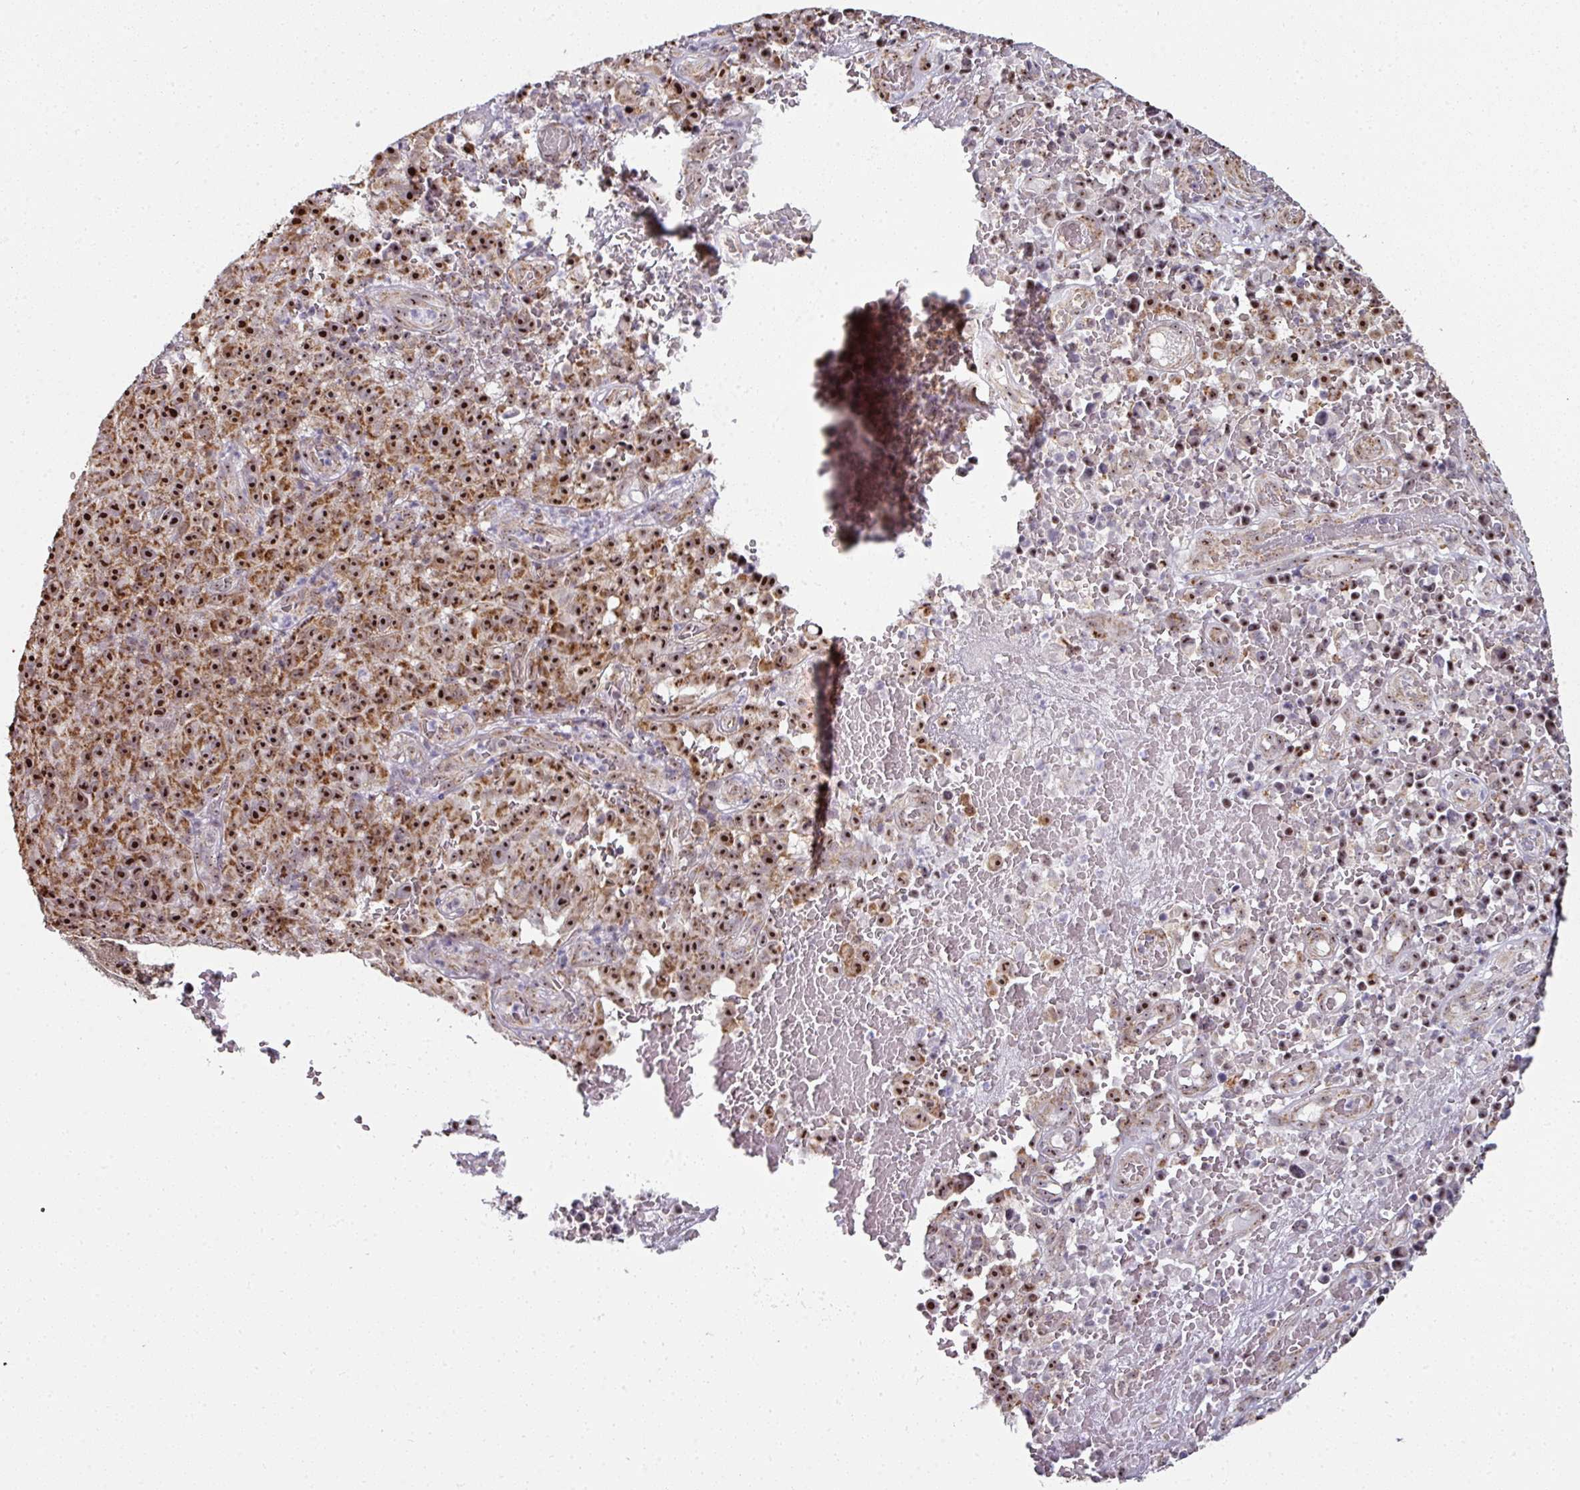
{"staining": {"intensity": "strong", "quantity": ">75%", "location": "cytoplasmic/membranous,nuclear"}, "tissue": "melanoma", "cell_type": "Tumor cells", "image_type": "cancer", "snomed": [{"axis": "morphology", "description": "Malignant melanoma, NOS"}, {"axis": "topography", "description": "Skin"}], "caption": "Immunohistochemistry (IHC) photomicrograph of neoplastic tissue: melanoma stained using immunohistochemistry (IHC) shows high levels of strong protein expression localized specifically in the cytoplasmic/membranous and nuclear of tumor cells, appearing as a cytoplasmic/membranous and nuclear brown color.", "gene": "NACC2", "patient": {"sex": "female", "age": 82}}